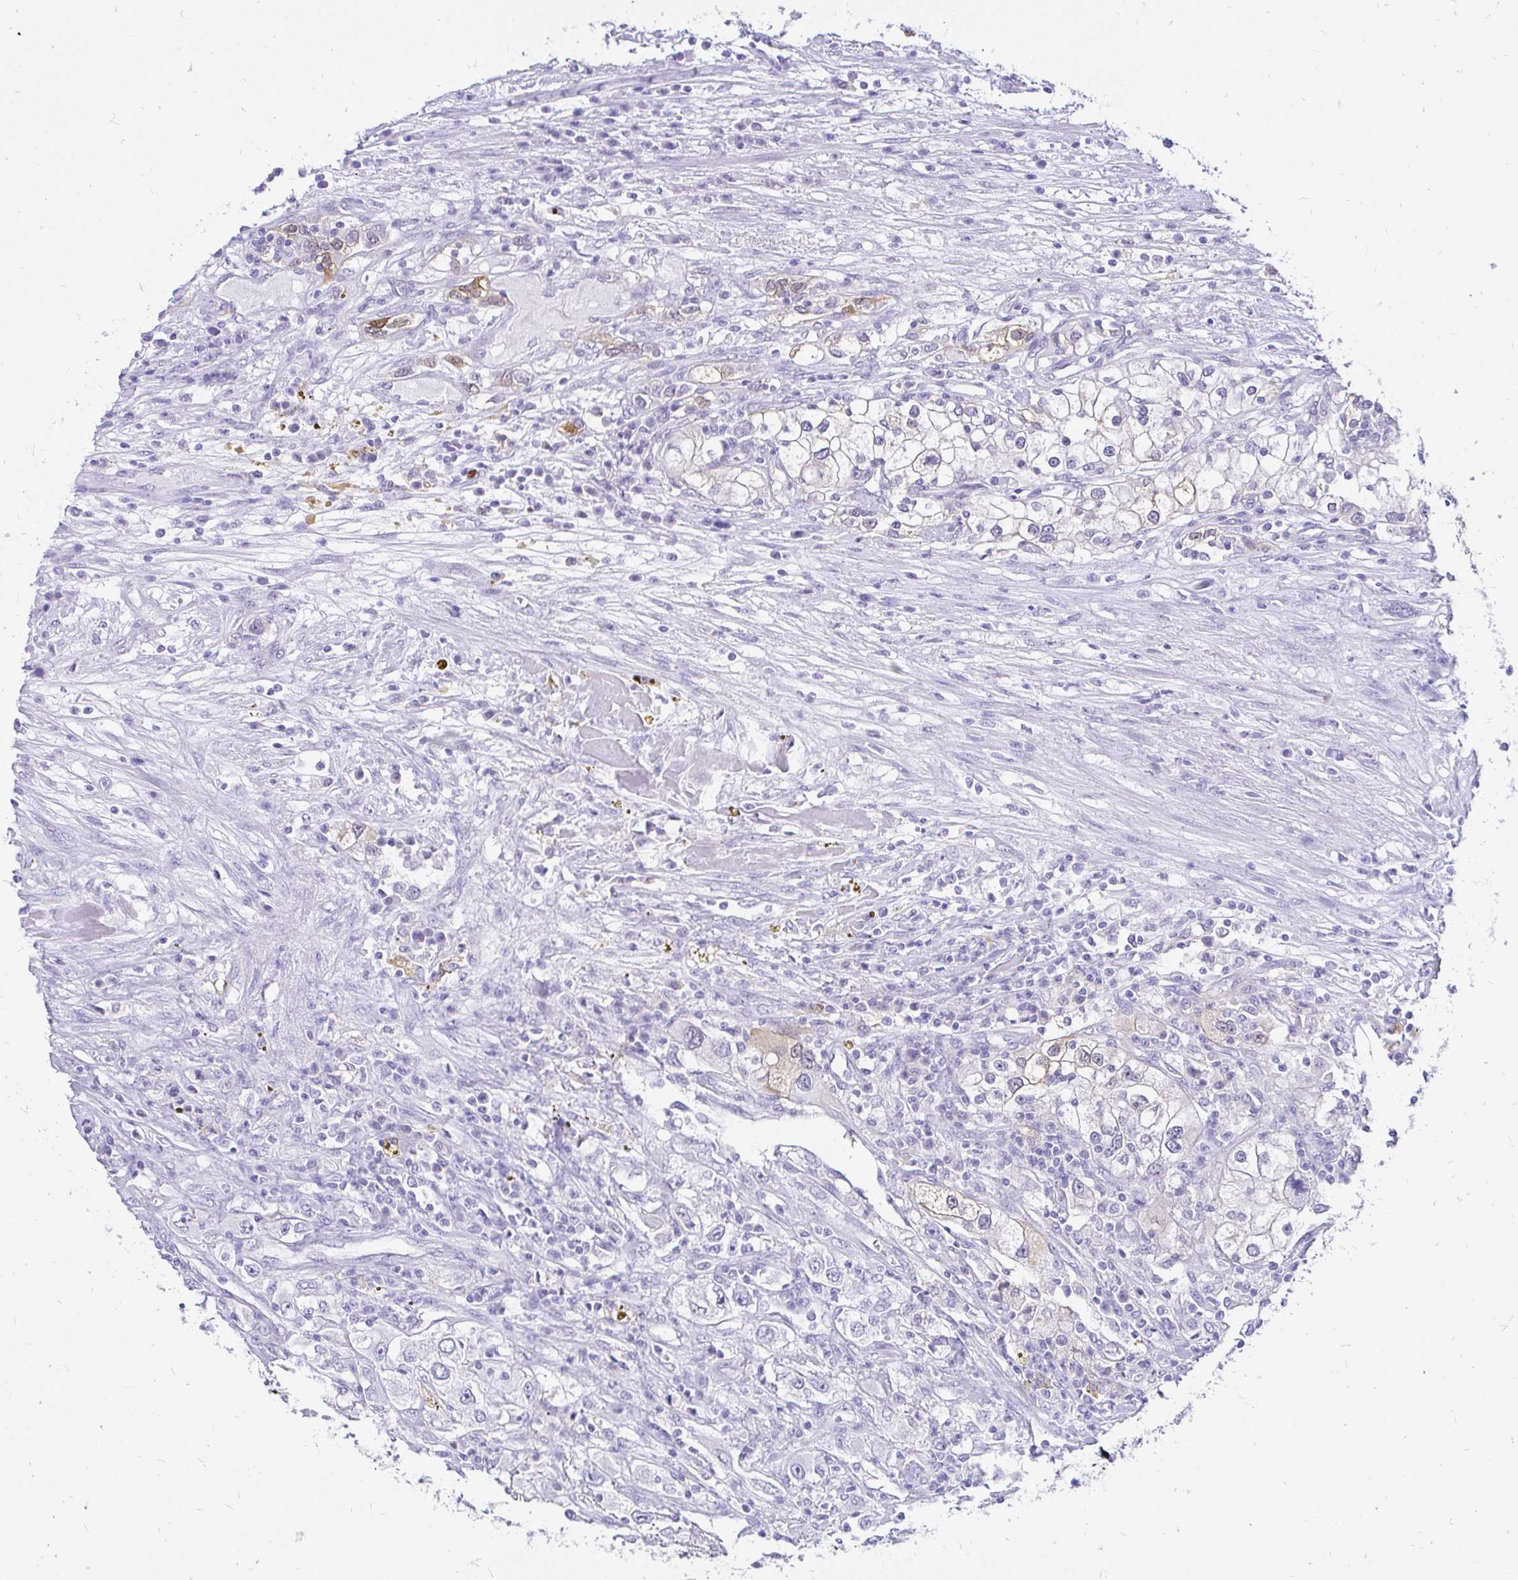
{"staining": {"intensity": "negative", "quantity": "none", "location": "none"}, "tissue": "renal cancer", "cell_type": "Tumor cells", "image_type": "cancer", "snomed": [{"axis": "morphology", "description": "Adenocarcinoma, NOS"}, {"axis": "topography", "description": "Kidney"}], "caption": "The image reveals no significant positivity in tumor cells of adenocarcinoma (renal). (IHC, brightfield microscopy, high magnification).", "gene": "FATE1", "patient": {"sex": "female", "age": 52}}